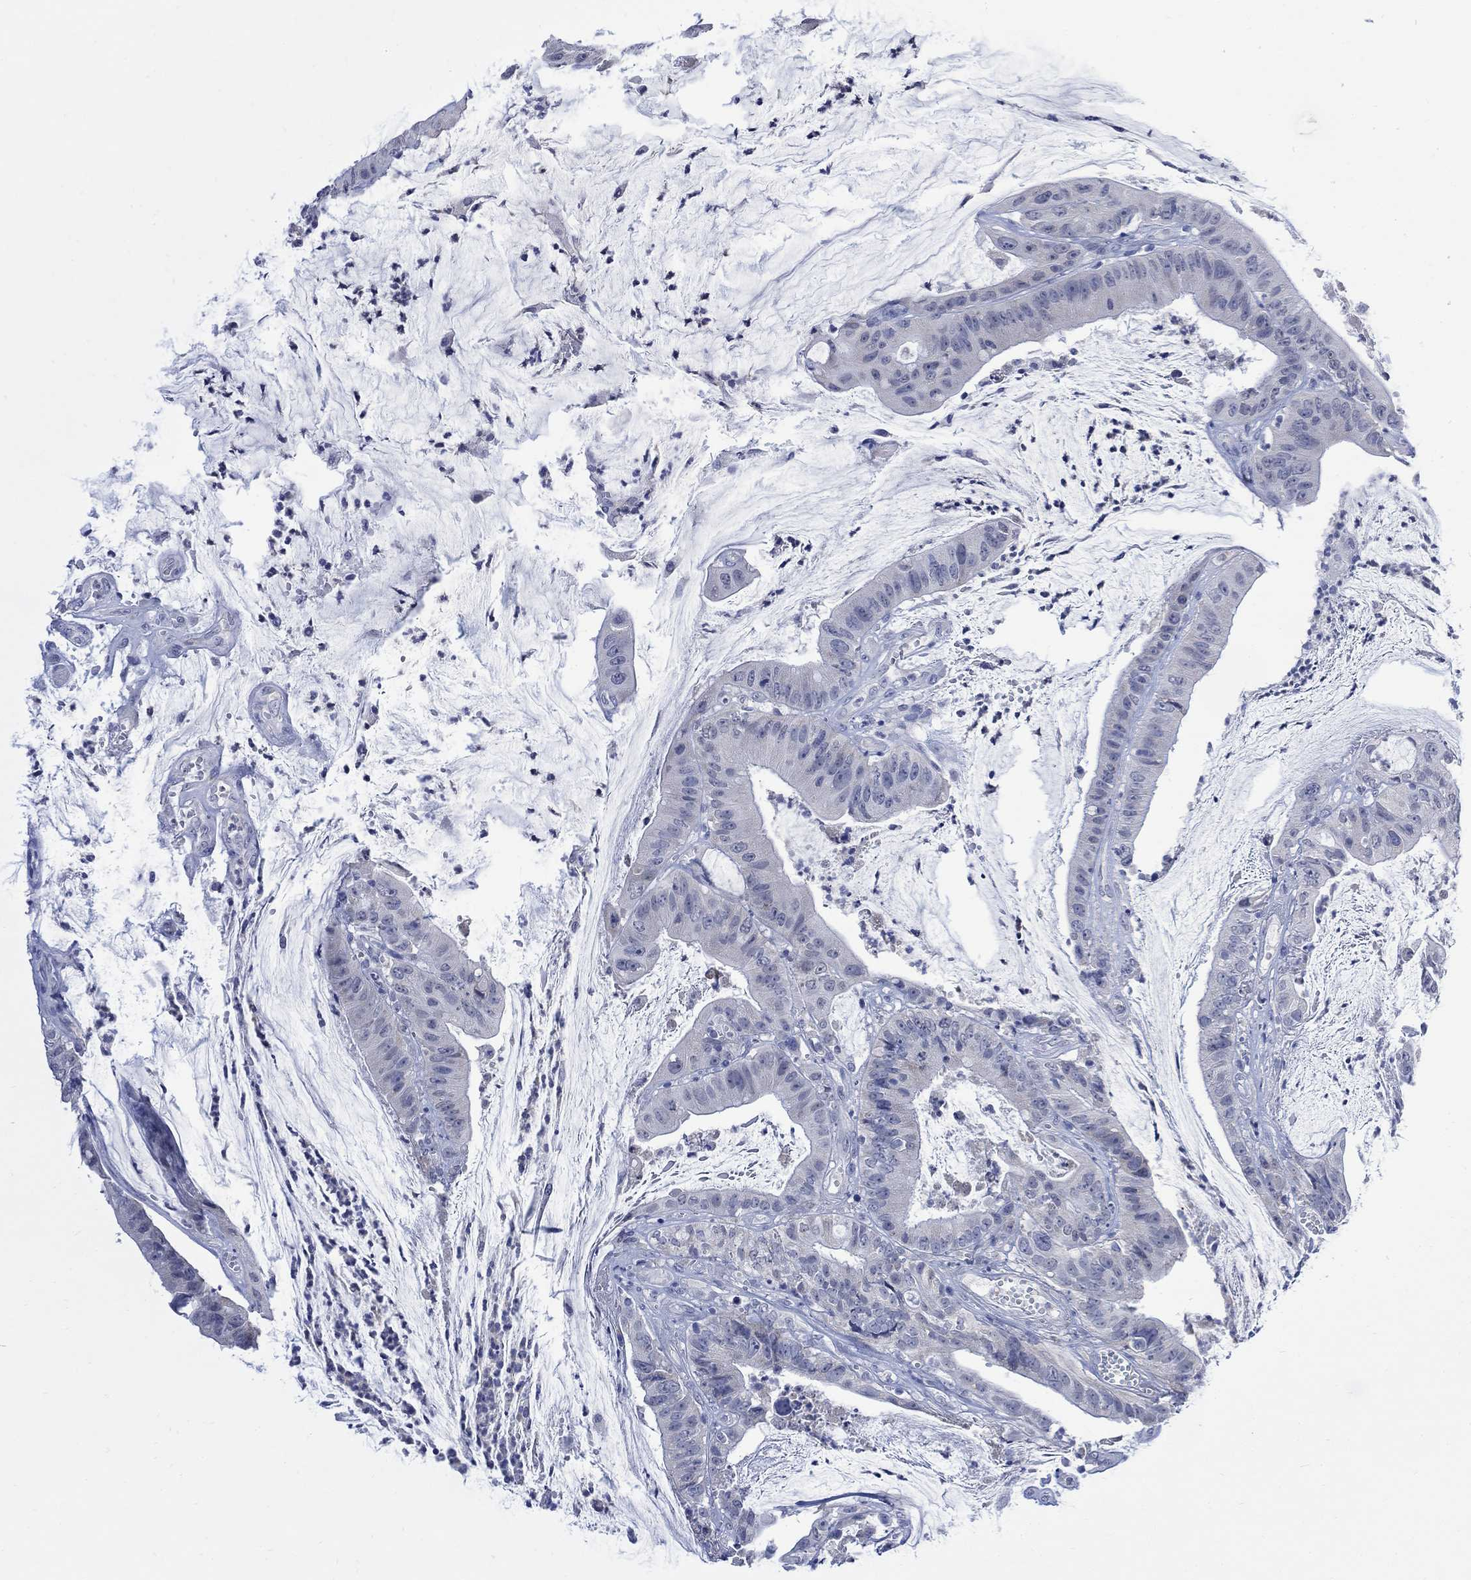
{"staining": {"intensity": "negative", "quantity": "none", "location": "none"}, "tissue": "colorectal cancer", "cell_type": "Tumor cells", "image_type": "cancer", "snomed": [{"axis": "morphology", "description": "Adenocarcinoma, NOS"}, {"axis": "topography", "description": "Colon"}], "caption": "Immunohistochemistry histopathology image of neoplastic tissue: human colorectal adenocarcinoma stained with DAB (3,3'-diaminobenzidine) displays no significant protein positivity in tumor cells.", "gene": "FBP2", "patient": {"sex": "female", "age": 69}}